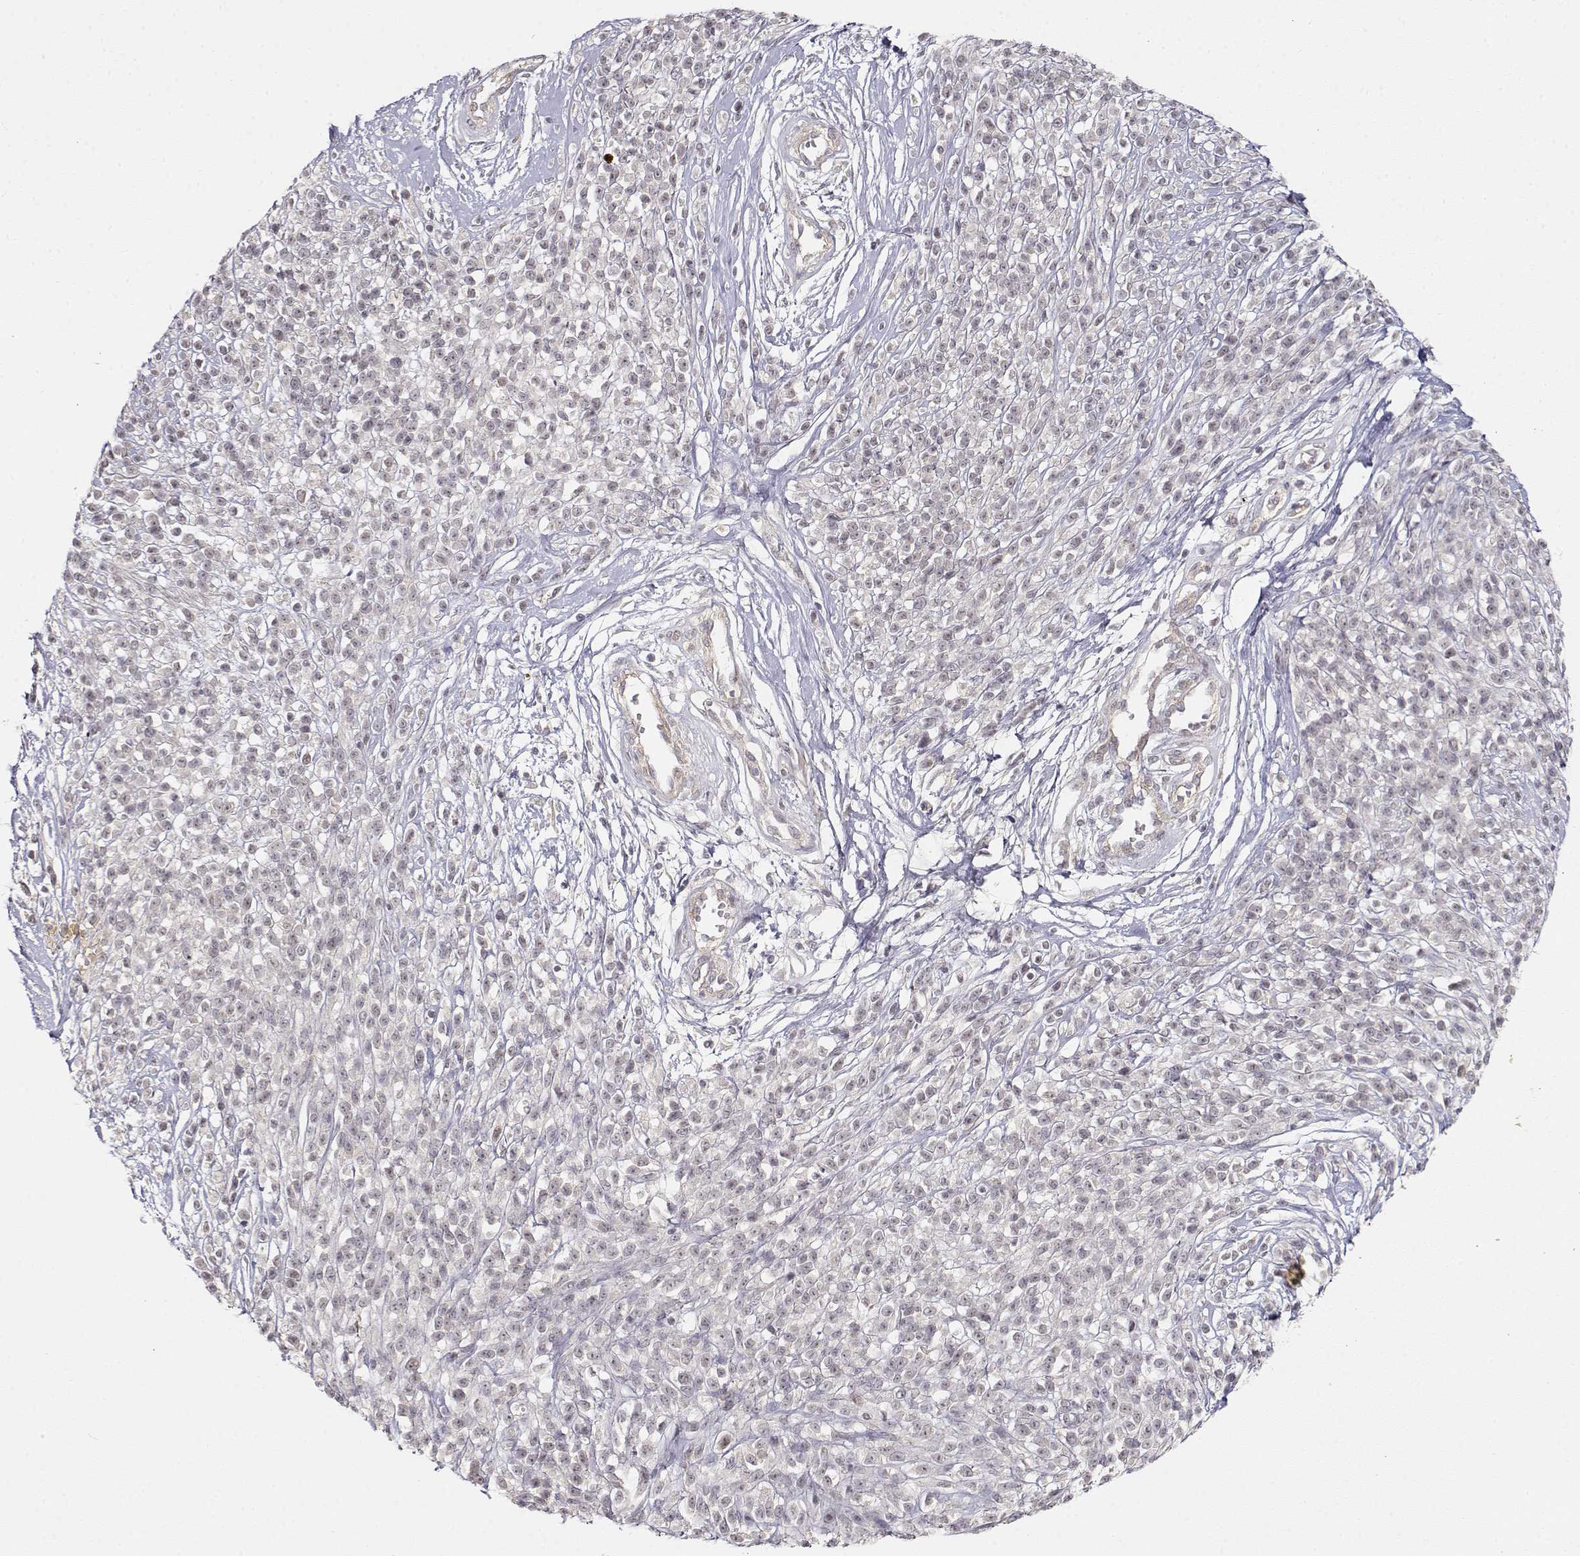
{"staining": {"intensity": "weak", "quantity": "<25%", "location": "nuclear"}, "tissue": "melanoma", "cell_type": "Tumor cells", "image_type": "cancer", "snomed": [{"axis": "morphology", "description": "Malignant melanoma, NOS"}, {"axis": "topography", "description": "Skin"}, {"axis": "topography", "description": "Skin of trunk"}], "caption": "Immunohistochemistry (IHC) photomicrograph of human melanoma stained for a protein (brown), which displays no staining in tumor cells.", "gene": "EAF2", "patient": {"sex": "male", "age": 74}}